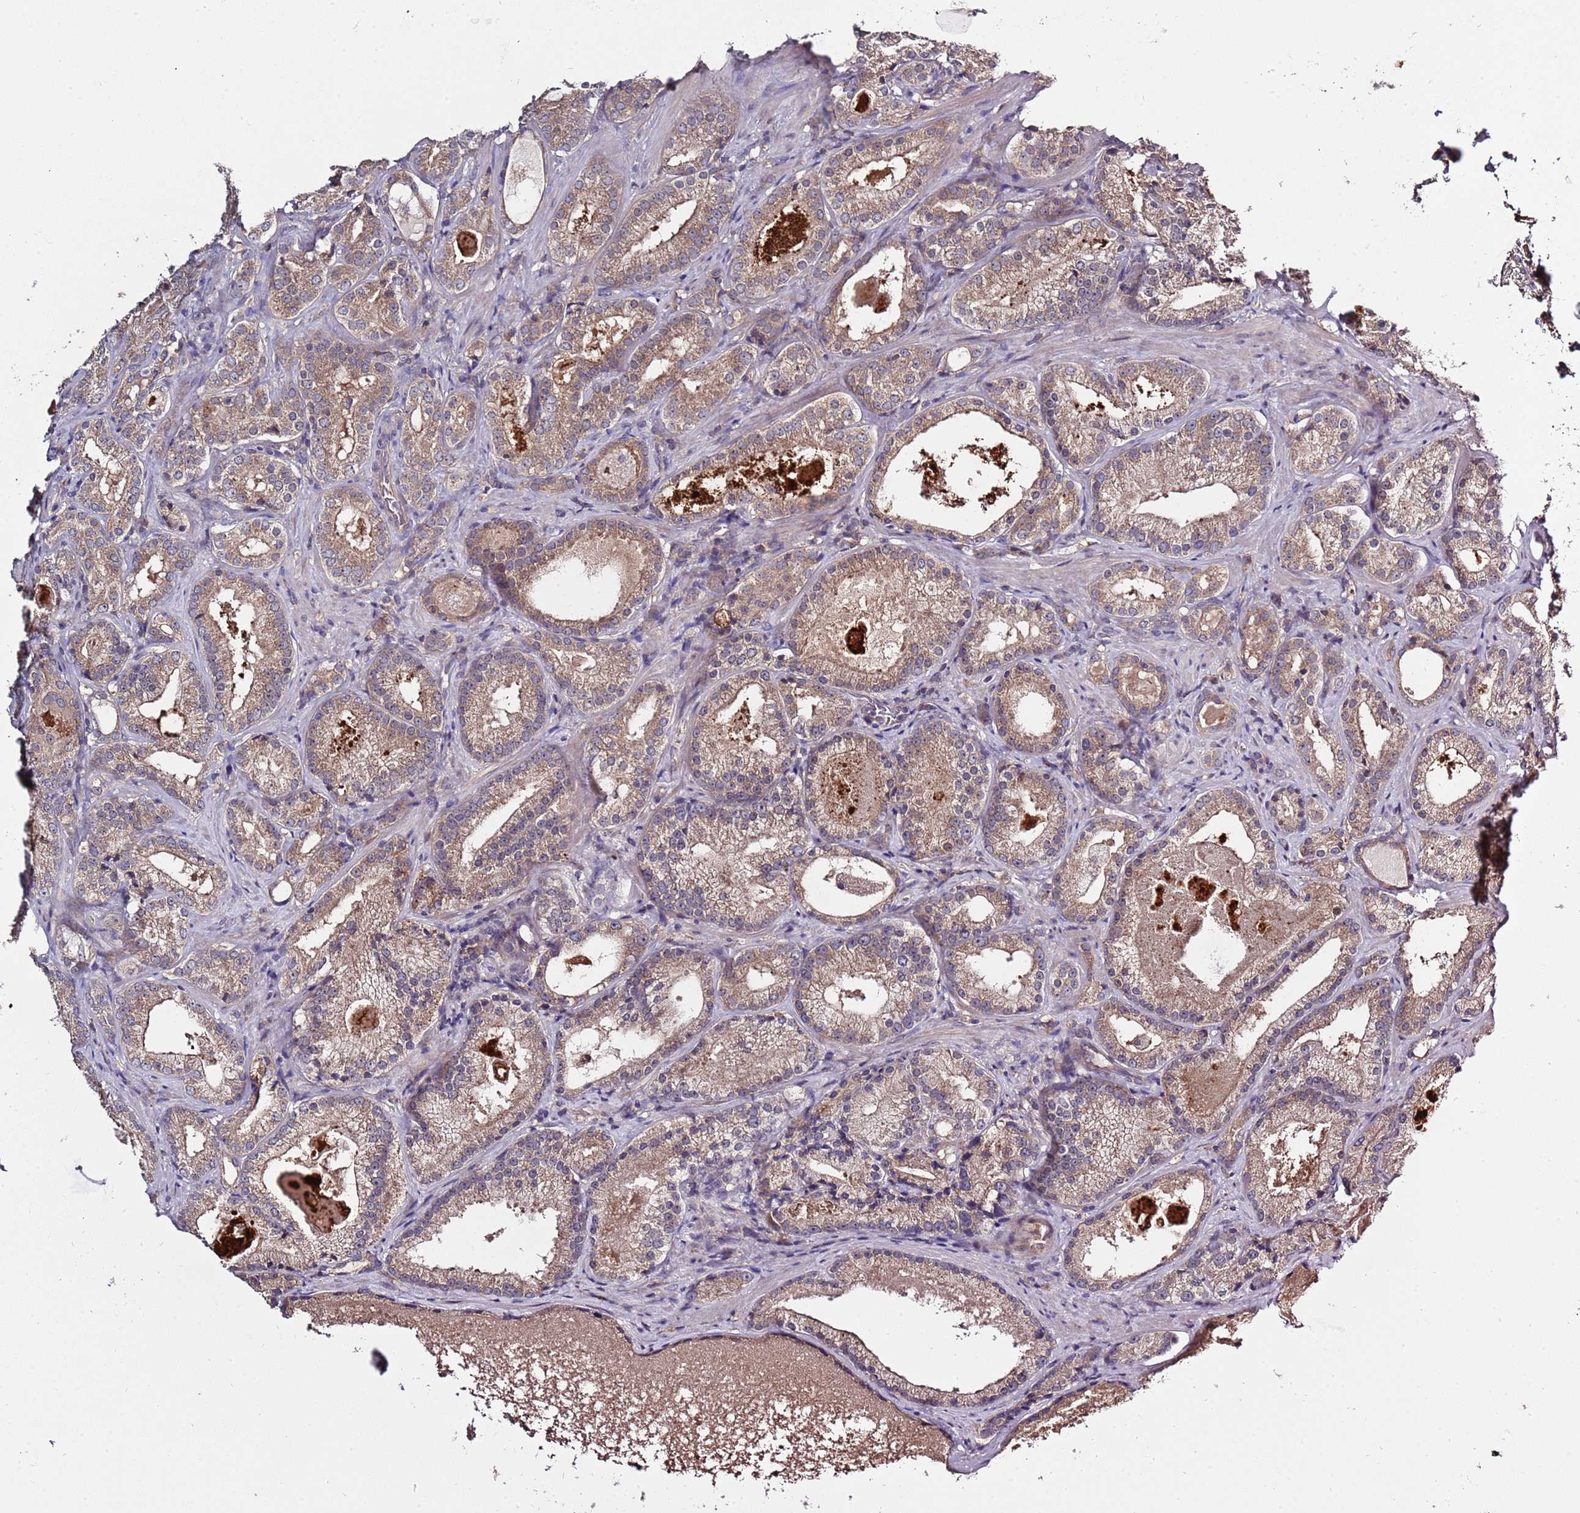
{"staining": {"intensity": "weak", "quantity": ">75%", "location": "cytoplasmic/membranous"}, "tissue": "prostate cancer", "cell_type": "Tumor cells", "image_type": "cancer", "snomed": [{"axis": "morphology", "description": "Adenocarcinoma, Low grade"}, {"axis": "topography", "description": "Prostate"}], "caption": "Brown immunohistochemical staining in human low-grade adenocarcinoma (prostate) shows weak cytoplasmic/membranous expression in about >75% of tumor cells.", "gene": "USP32", "patient": {"sex": "male", "age": 57}}